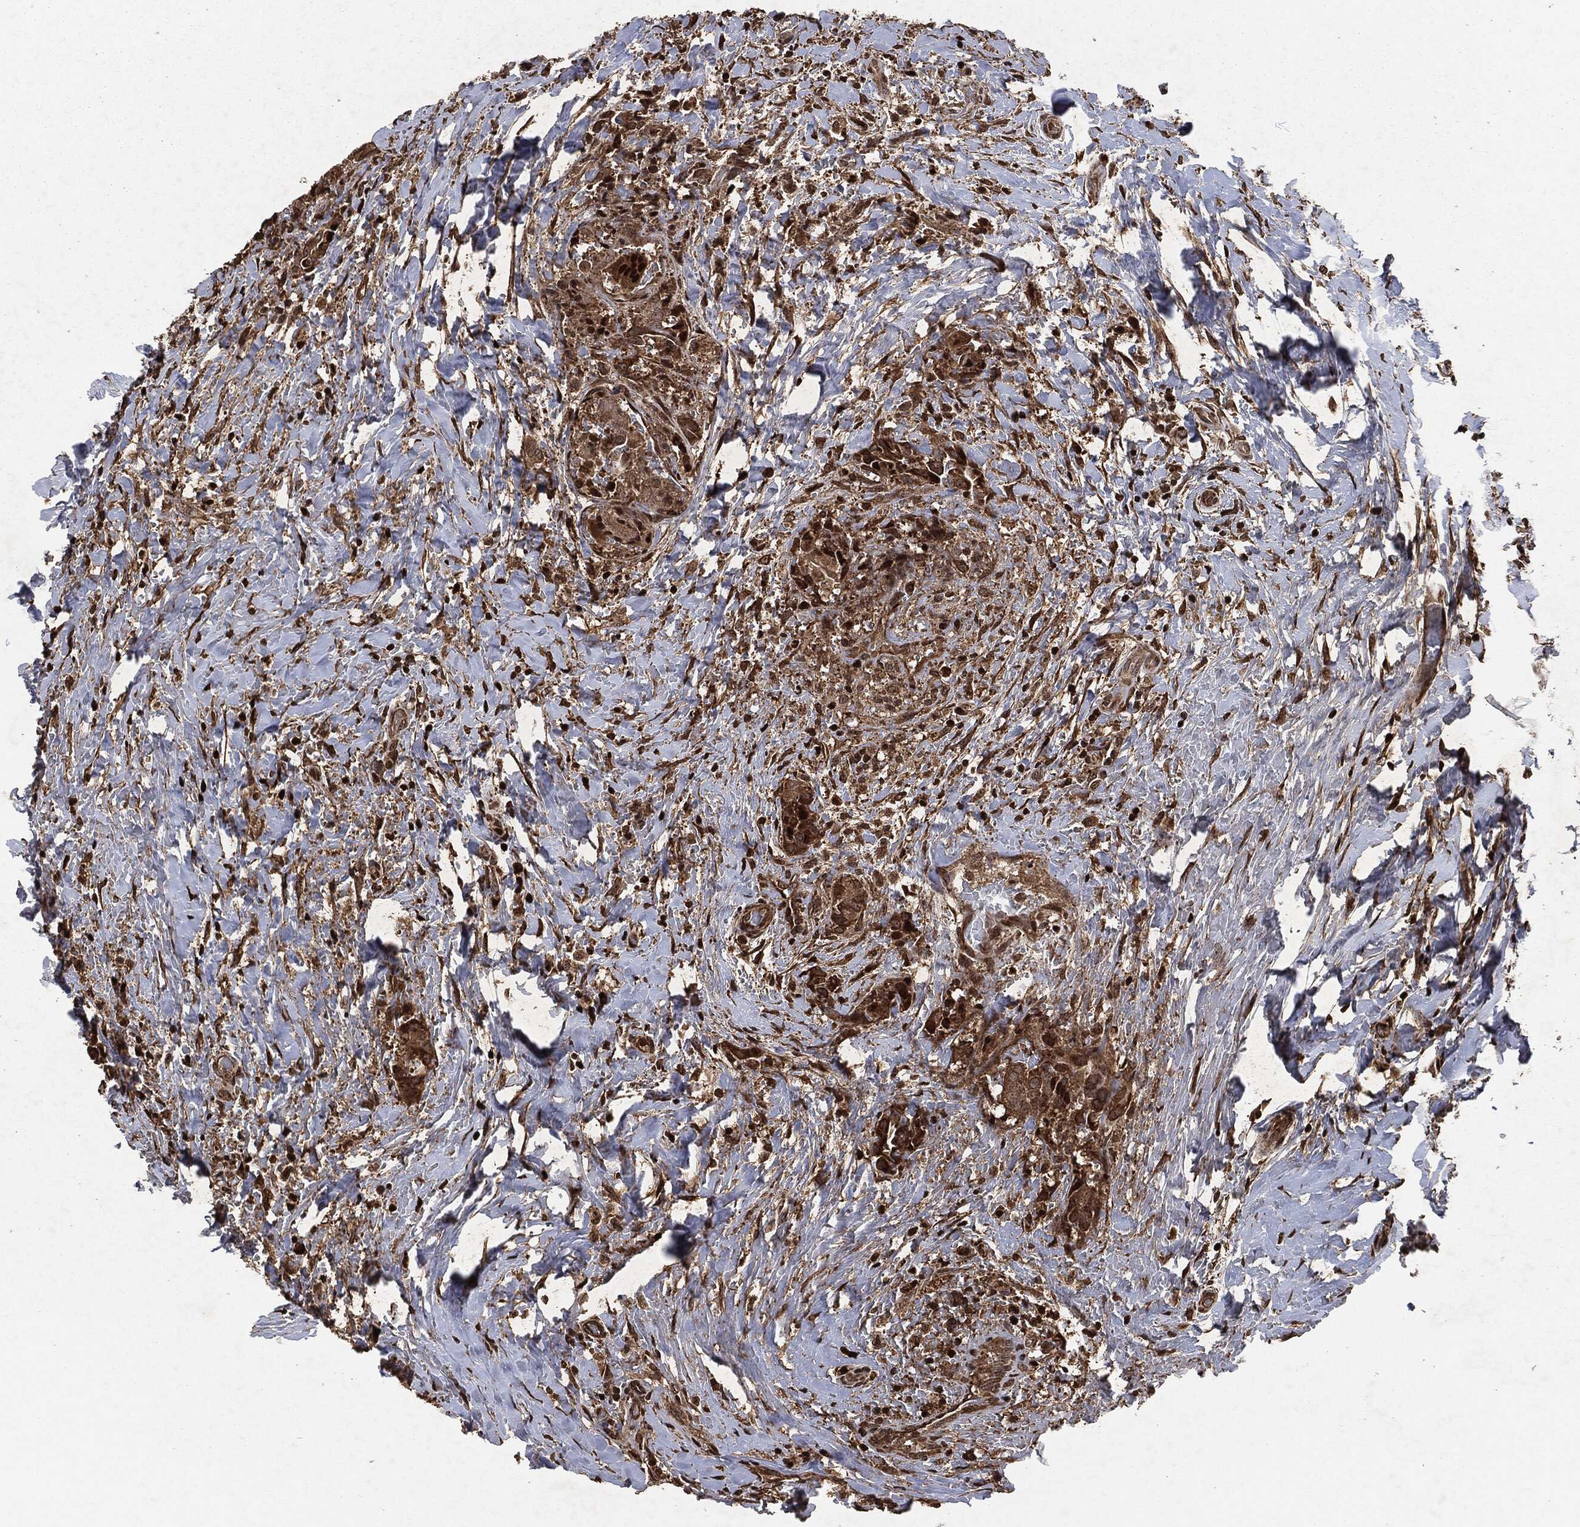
{"staining": {"intensity": "strong", "quantity": "25%-75%", "location": "nuclear"}, "tissue": "thyroid cancer", "cell_type": "Tumor cells", "image_type": "cancer", "snomed": [{"axis": "morphology", "description": "Papillary adenocarcinoma, NOS"}, {"axis": "topography", "description": "Thyroid gland"}], "caption": "Immunohistochemistry histopathology image of neoplastic tissue: papillary adenocarcinoma (thyroid) stained using immunohistochemistry demonstrates high levels of strong protein expression localized specifically in the nuclear of tumor cells, appearing as a nuclear brown color.", "gene": "SNAI1", "patient": {"sex": "male", "age": 61}}